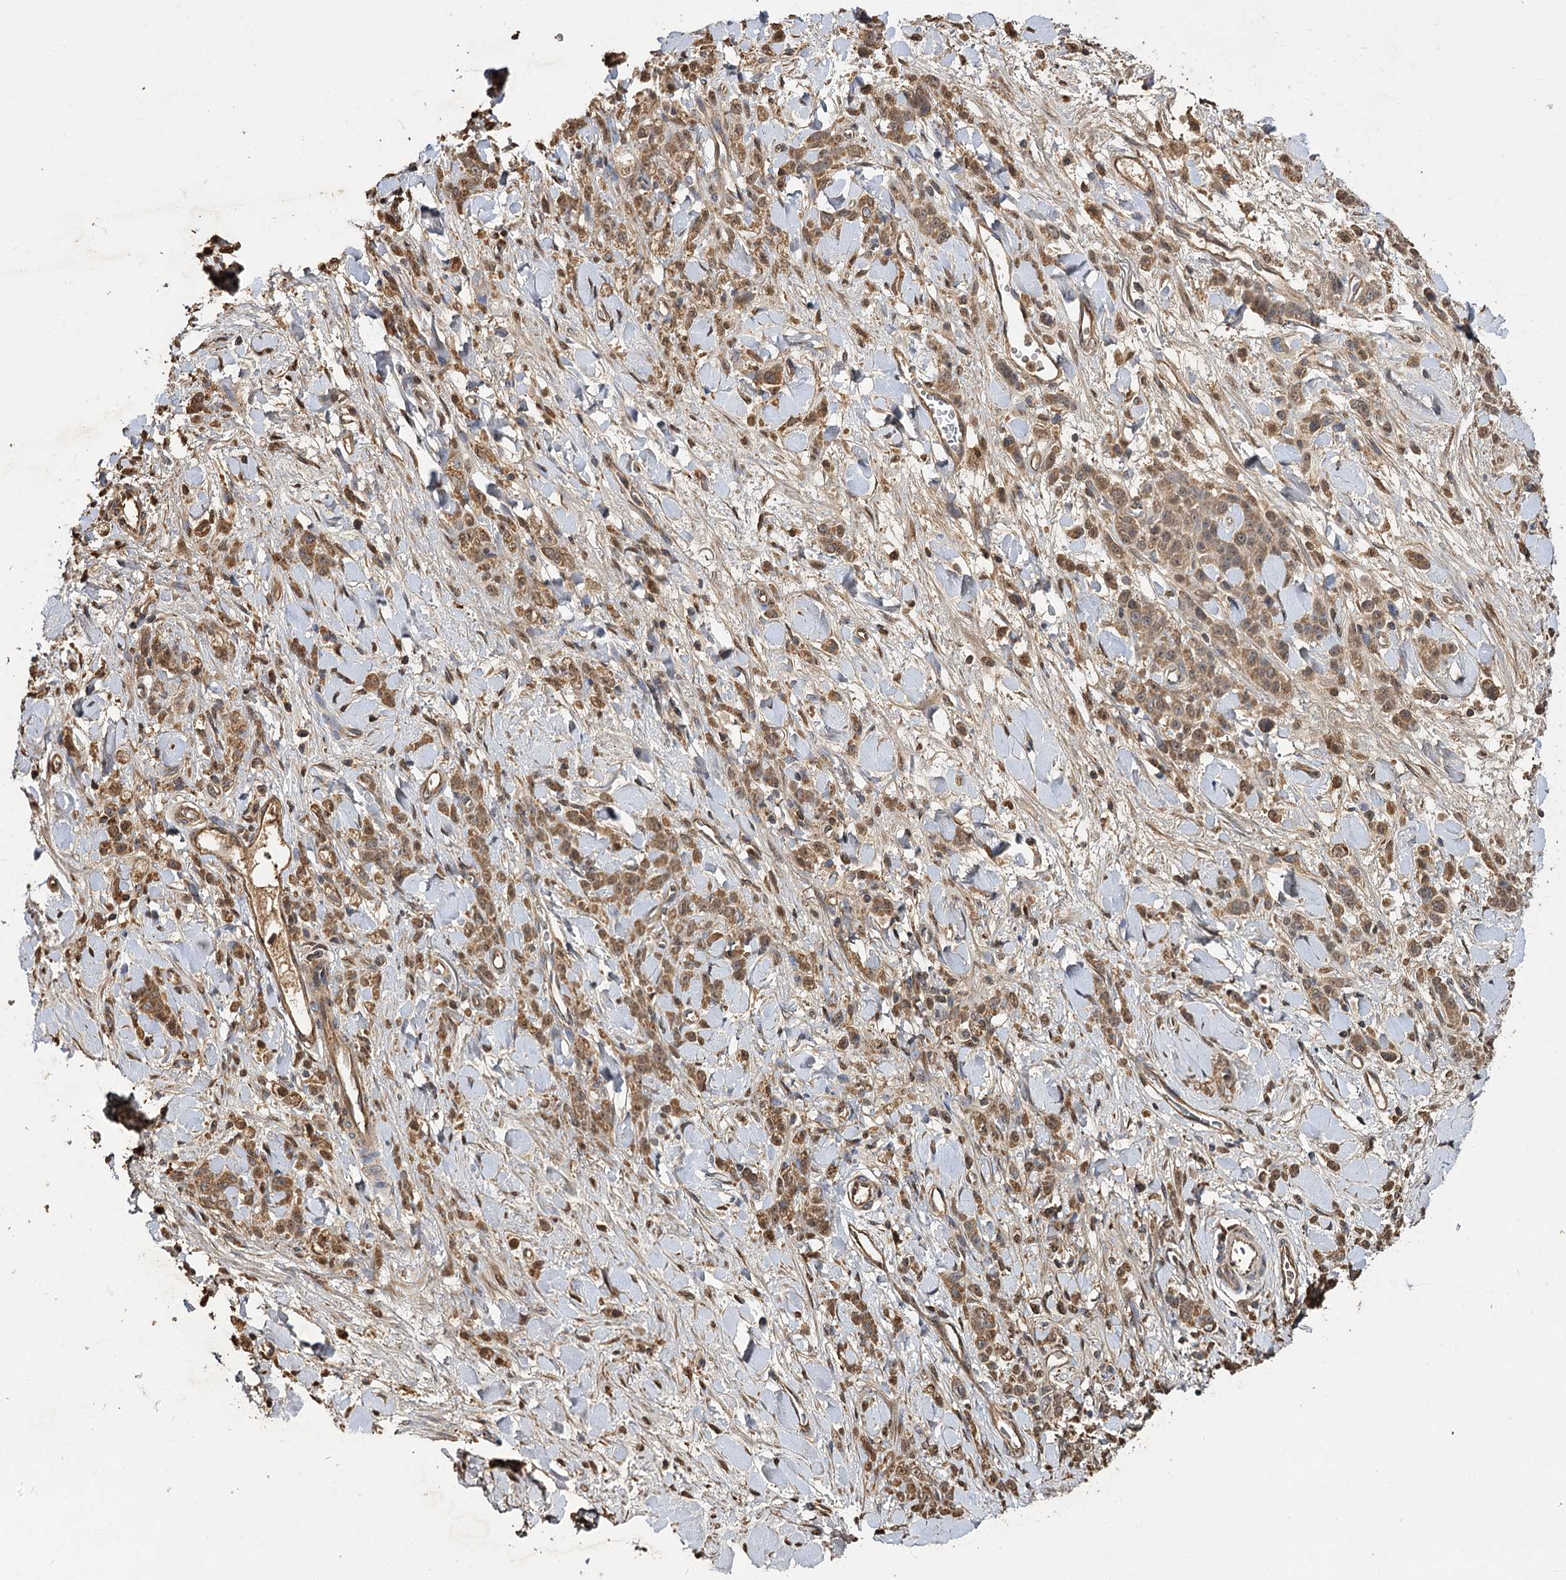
{"staining": {"intensity": "moderate", "quantity": ">75%", "location": "cytoplasmic/membranous"}, "tissue": "stomach cancer", "cell_type": "Tumor cells", "image_type": "cancer", "snomed": [{"axis": "morphology", "description": "Normal tissue, NOS"}, {"axis": "morphology", "description": "Adenocarcinoma, NOS"}, {"axis": "topography", "description": "Stomach"}], "caption": "A photomicrograph of stomach adenocarcinoma stained for a protein exhibits moderate cytoplasmic/membranous brown staining in tumor cells.", "gene": "ARL13A", "patient": {"sex": "male", "age": 82}}